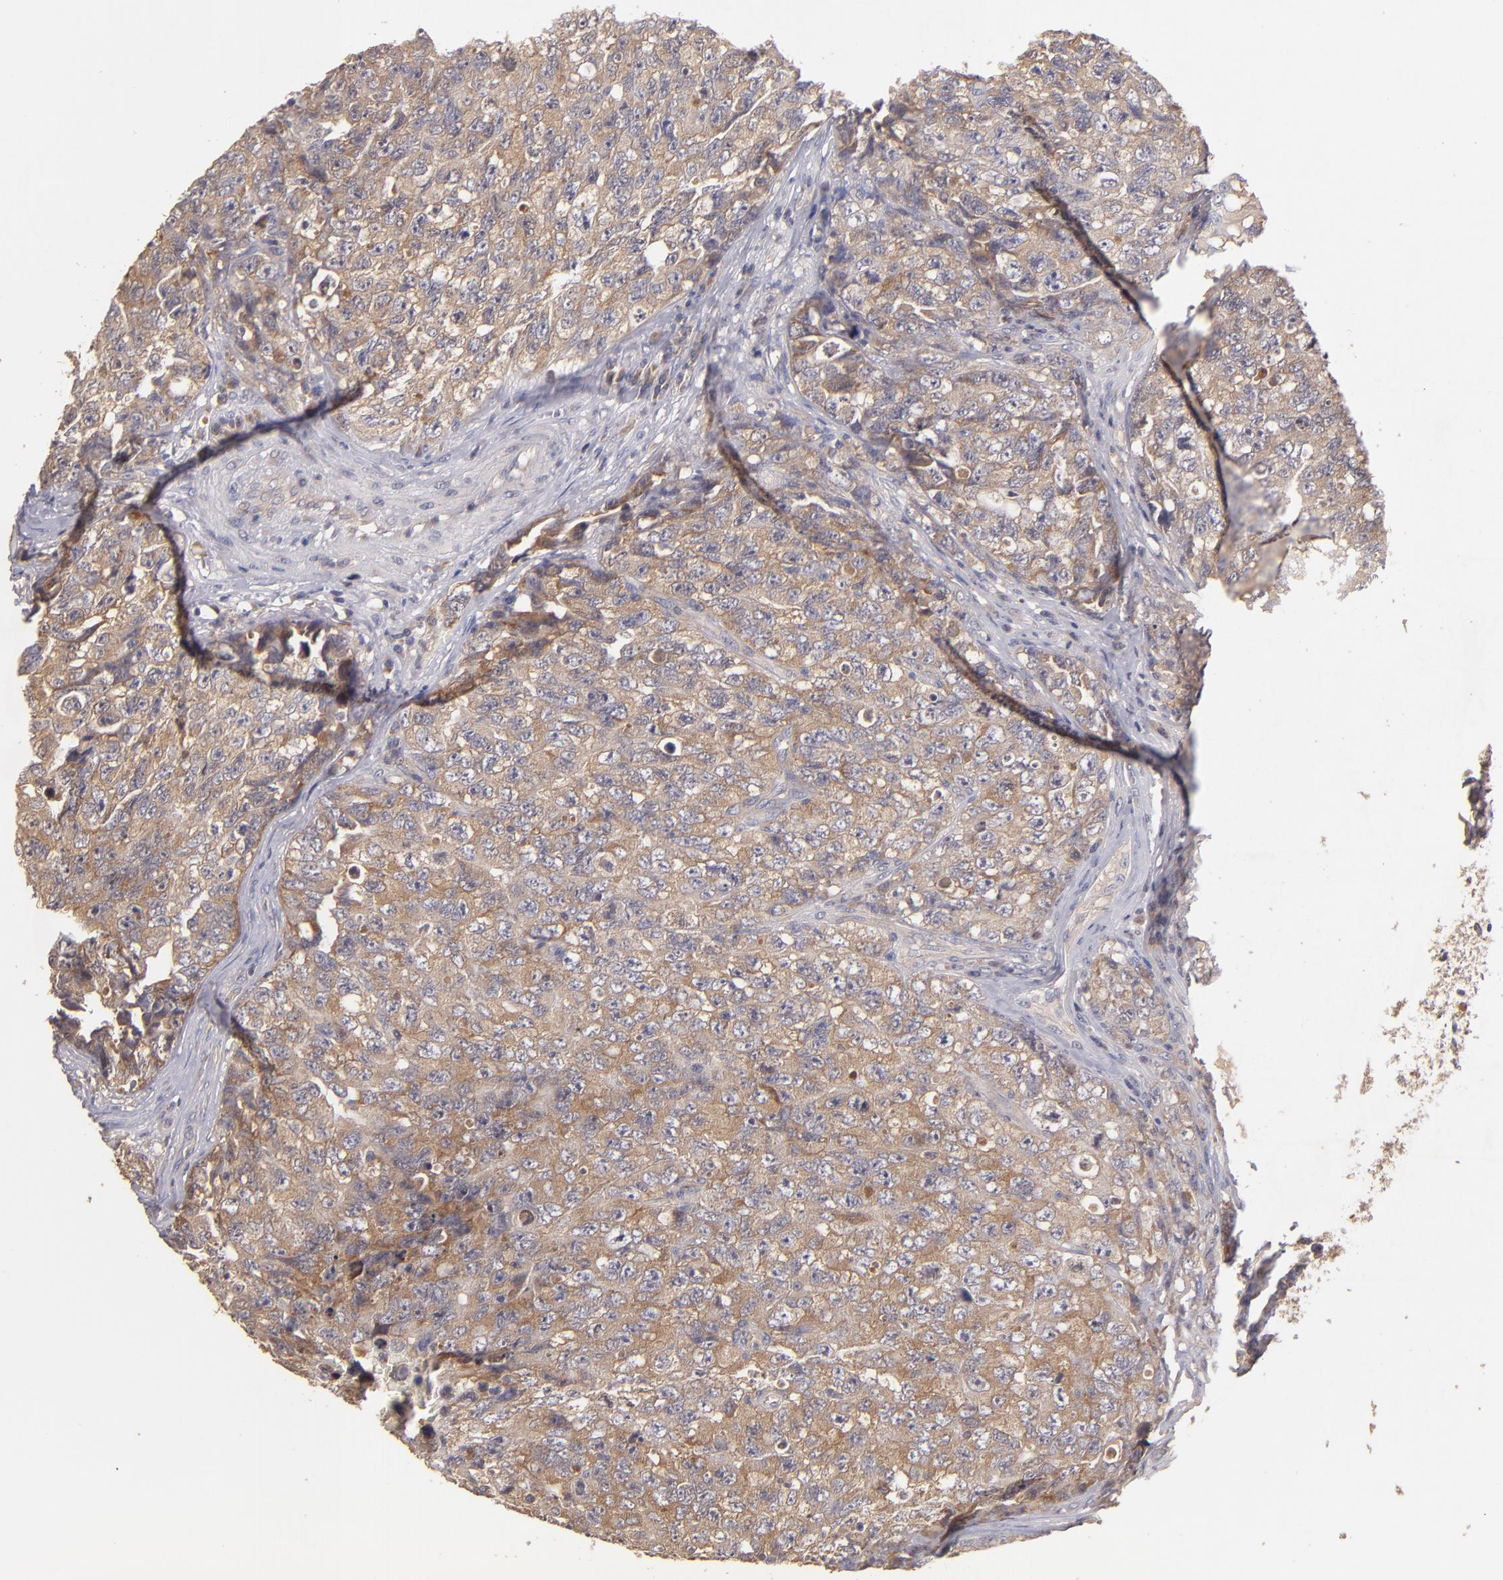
{"staining": {"intensity": "moderate", "quantity": "25%-75%", "location": "cytoplasmic/membranous"}, "tissue": "testis cancer", "cell_type": "Tumor cells", "image_type": "cancer", "snomed": [{"axis": "morphology", "description": "Carcinoma, Embryonal, NOS"}, {"axis": "topography", "description": "Testis"}], "caption": "Protein expression analysis of testis cancer (embryonal carcinoma) displays moderate cytoplasmic/membranous expression in approximately 25%-75% of tumor cells.", "gene": "UPF3B", "patient": {"sex": "male", "age": 31}}